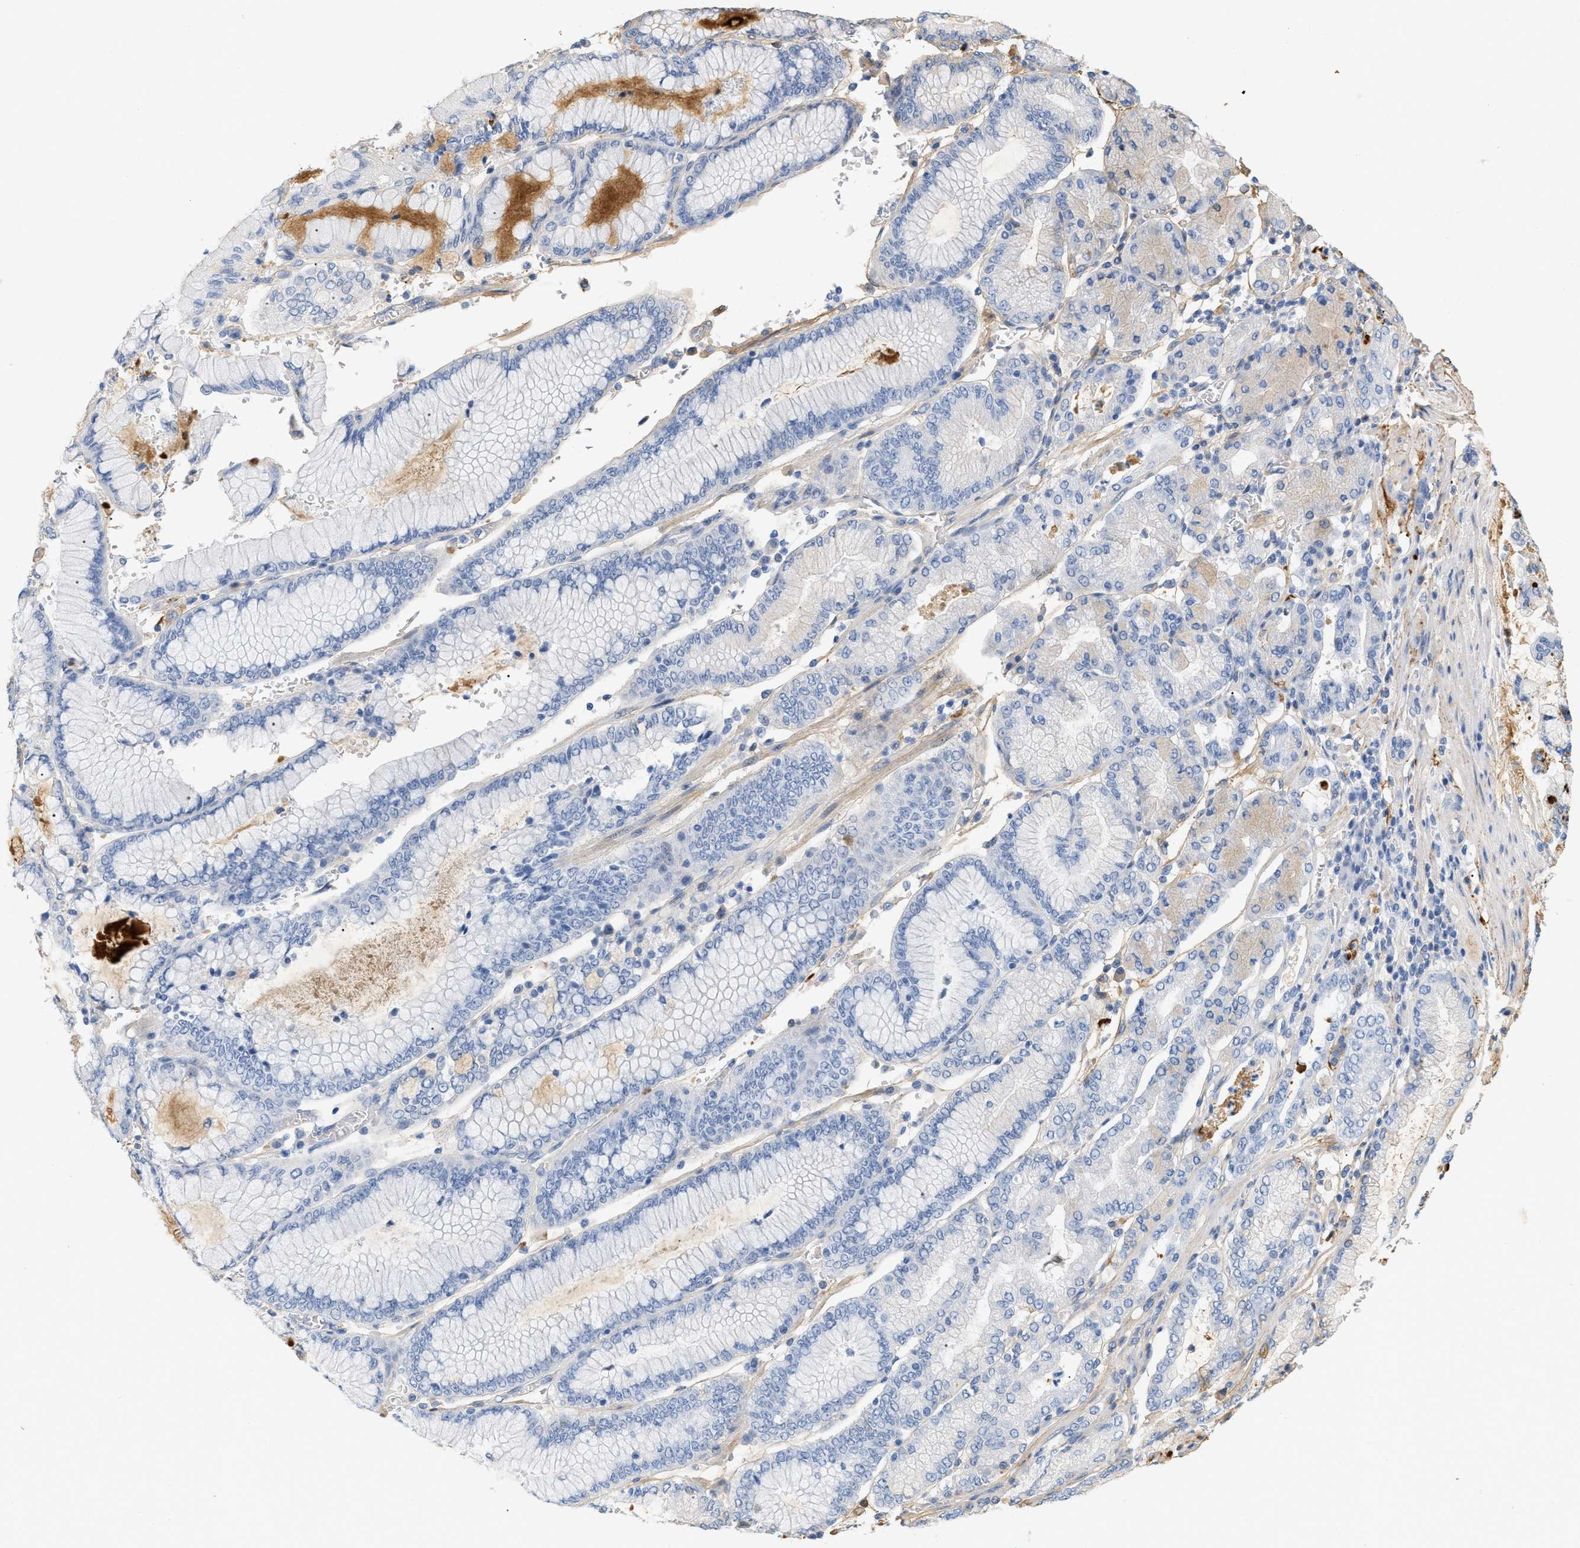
{"staining": {"intensity": "negative", "quantity": "none", "location": "none"}, "tissue": "stomach cancer", "cell_type": "Tumor cells", "image_type": "cancer", "snomed": [{"axis": "morphology", "description": "Normal tissue, NOS"}, {"axis": "morphology", "description": "Adenocarcinoma, NOS"}, {"axis": "topography", "description": "Stomach, upper"}, {"axis": "topography", "description": "Stomach"}], "caption": "This is an immunohistochemistry histopathology image of human stomach adenocarcinoma. There is no positivity in tumor cells.", "gene": "CFH", "patient": {"sex": "male", "age": 76}}